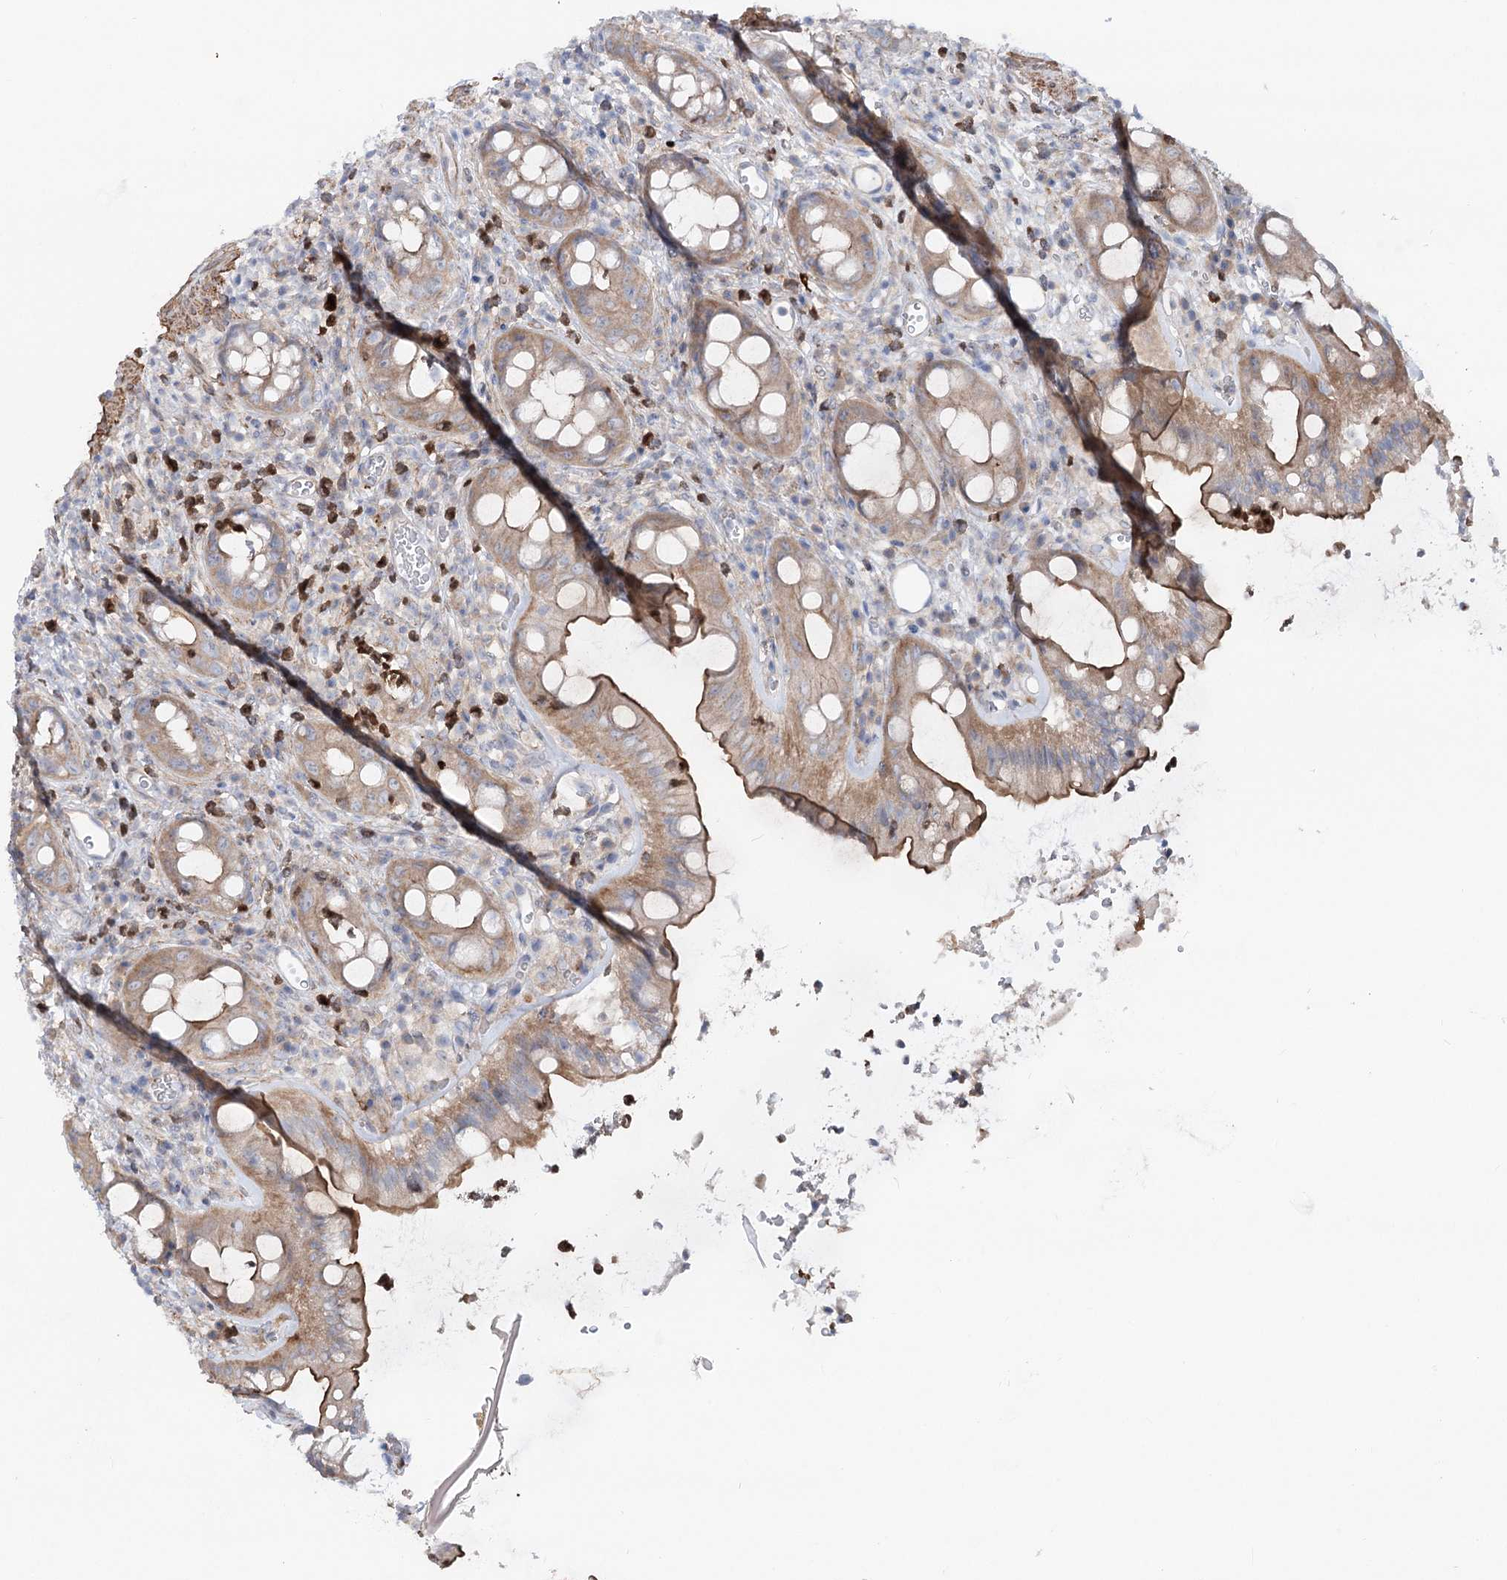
{"staining": {"intensity": "weak", "quantity": ">75%", "location": "cytoplasmic/membranous"}, "tissue": "rectum", "cell_type": "Glandular cells", "image_type": "normal", "snomed": [{"axis": "morphology", "description": "Normal tissue, NOS"}, {"axis": "topography", "description": "Rectum"}], "caption": "High-power microscopy captured an immunohistochemistry photomicrograph of unremarkable rectum, revealing weak cytoplasmic/membranous positivity in approximately >75% of glandular cells. (DAB (3,3'-diaminobenzidine) = brown stain, brightfield microscopy at high magnification).", "gene": "LARP1B", "patient": {"sex": "female", "age": 57}}